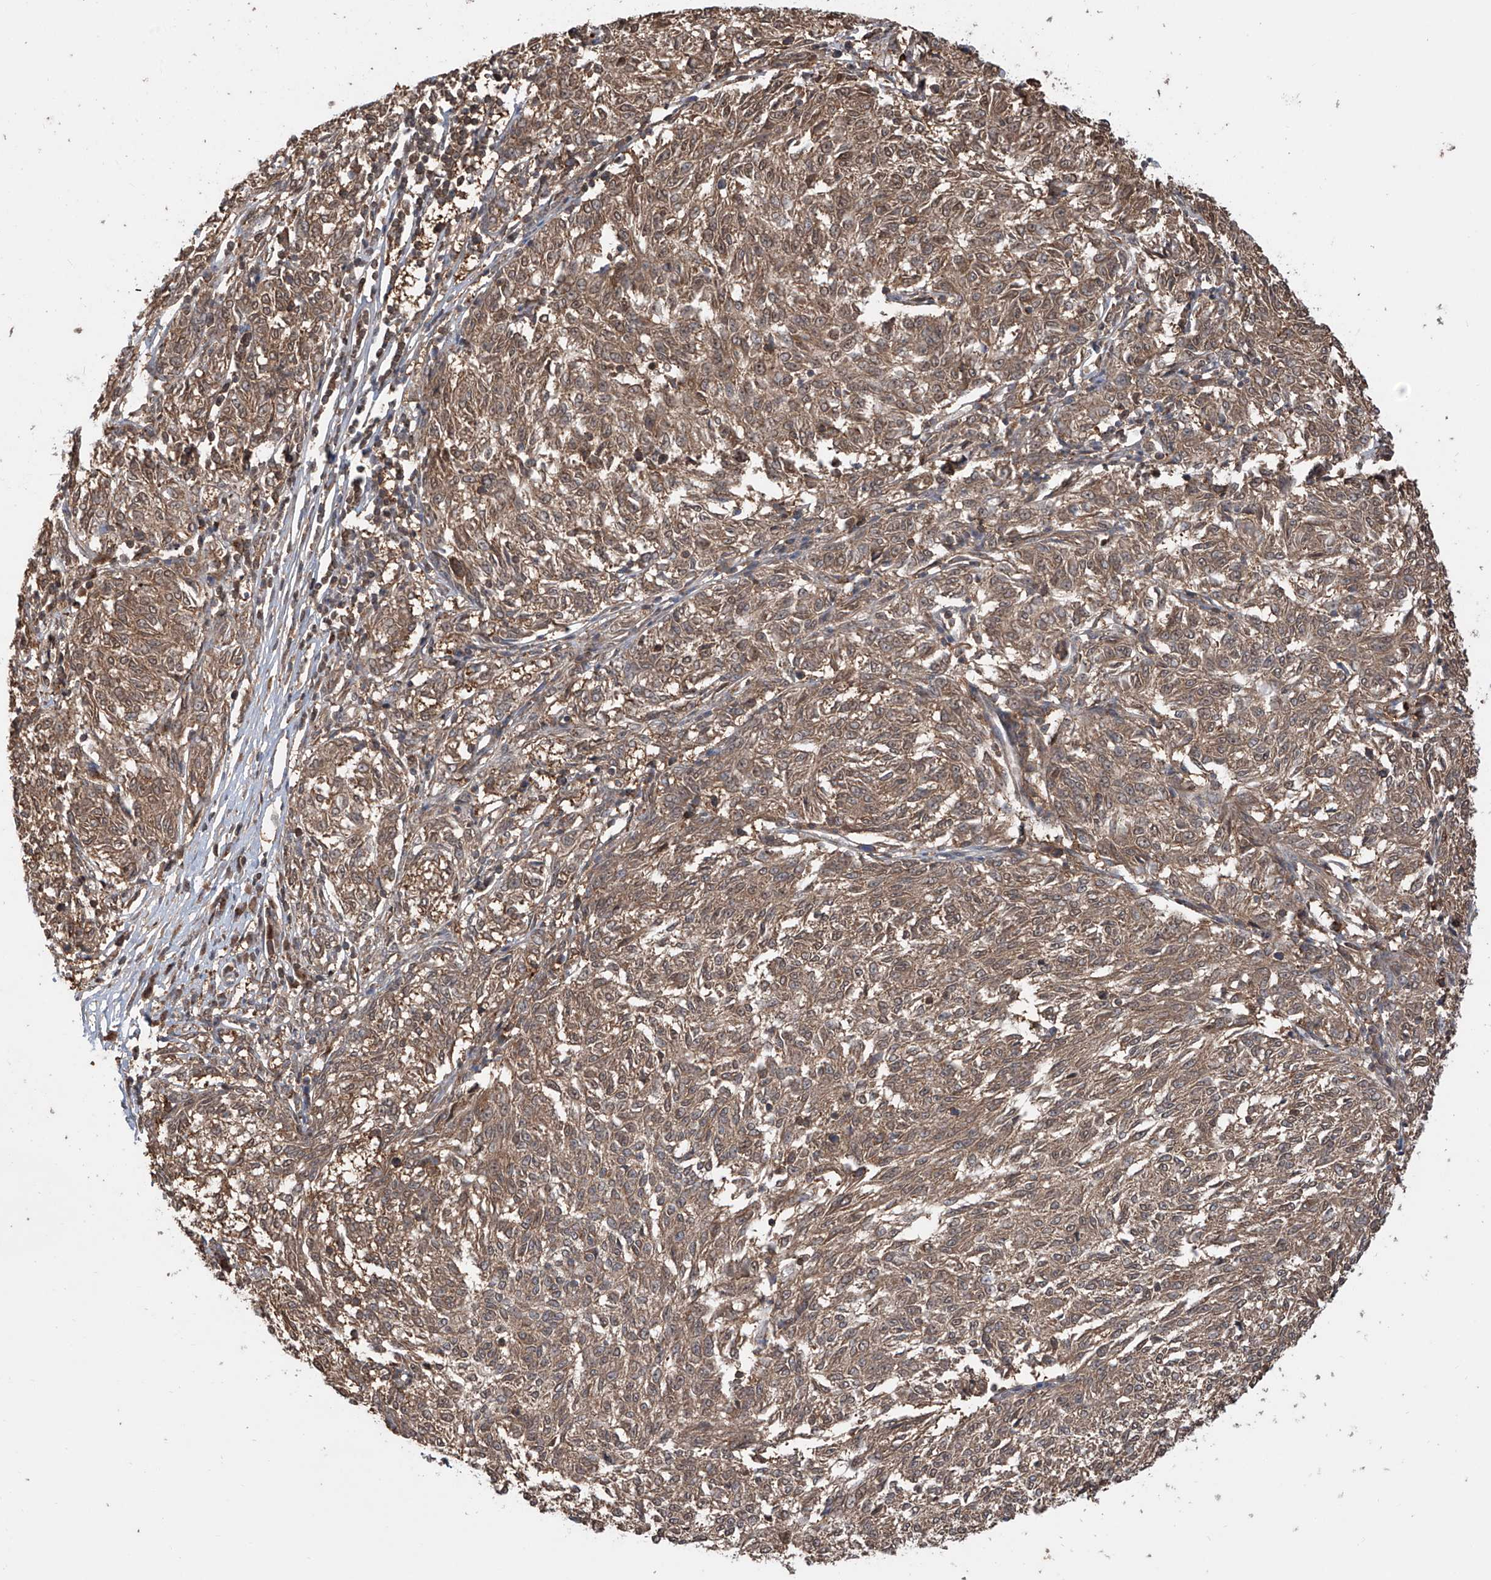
{"staining": {"intensity": "moderate", "quantity": ">75%", "location": "cytoplasmic/membranous"}, "tissue": "melanoma", "cell_type": "Tumor cells", "image_type": "cancer", "snomed": [{"axis": "morphology", "description": "Malignant melanoma, NOS"}, {"axis": "topography", "description": "Skin"}], "caption": "A micrograph showing moderate cytoplasmic/membranous positivity in approximately >75% of tumor cells in melanoma, as visualized by brown immunohistochemical staining.", "gene": "HOXC8", "patient": {"sex": "female", "age": 72}}